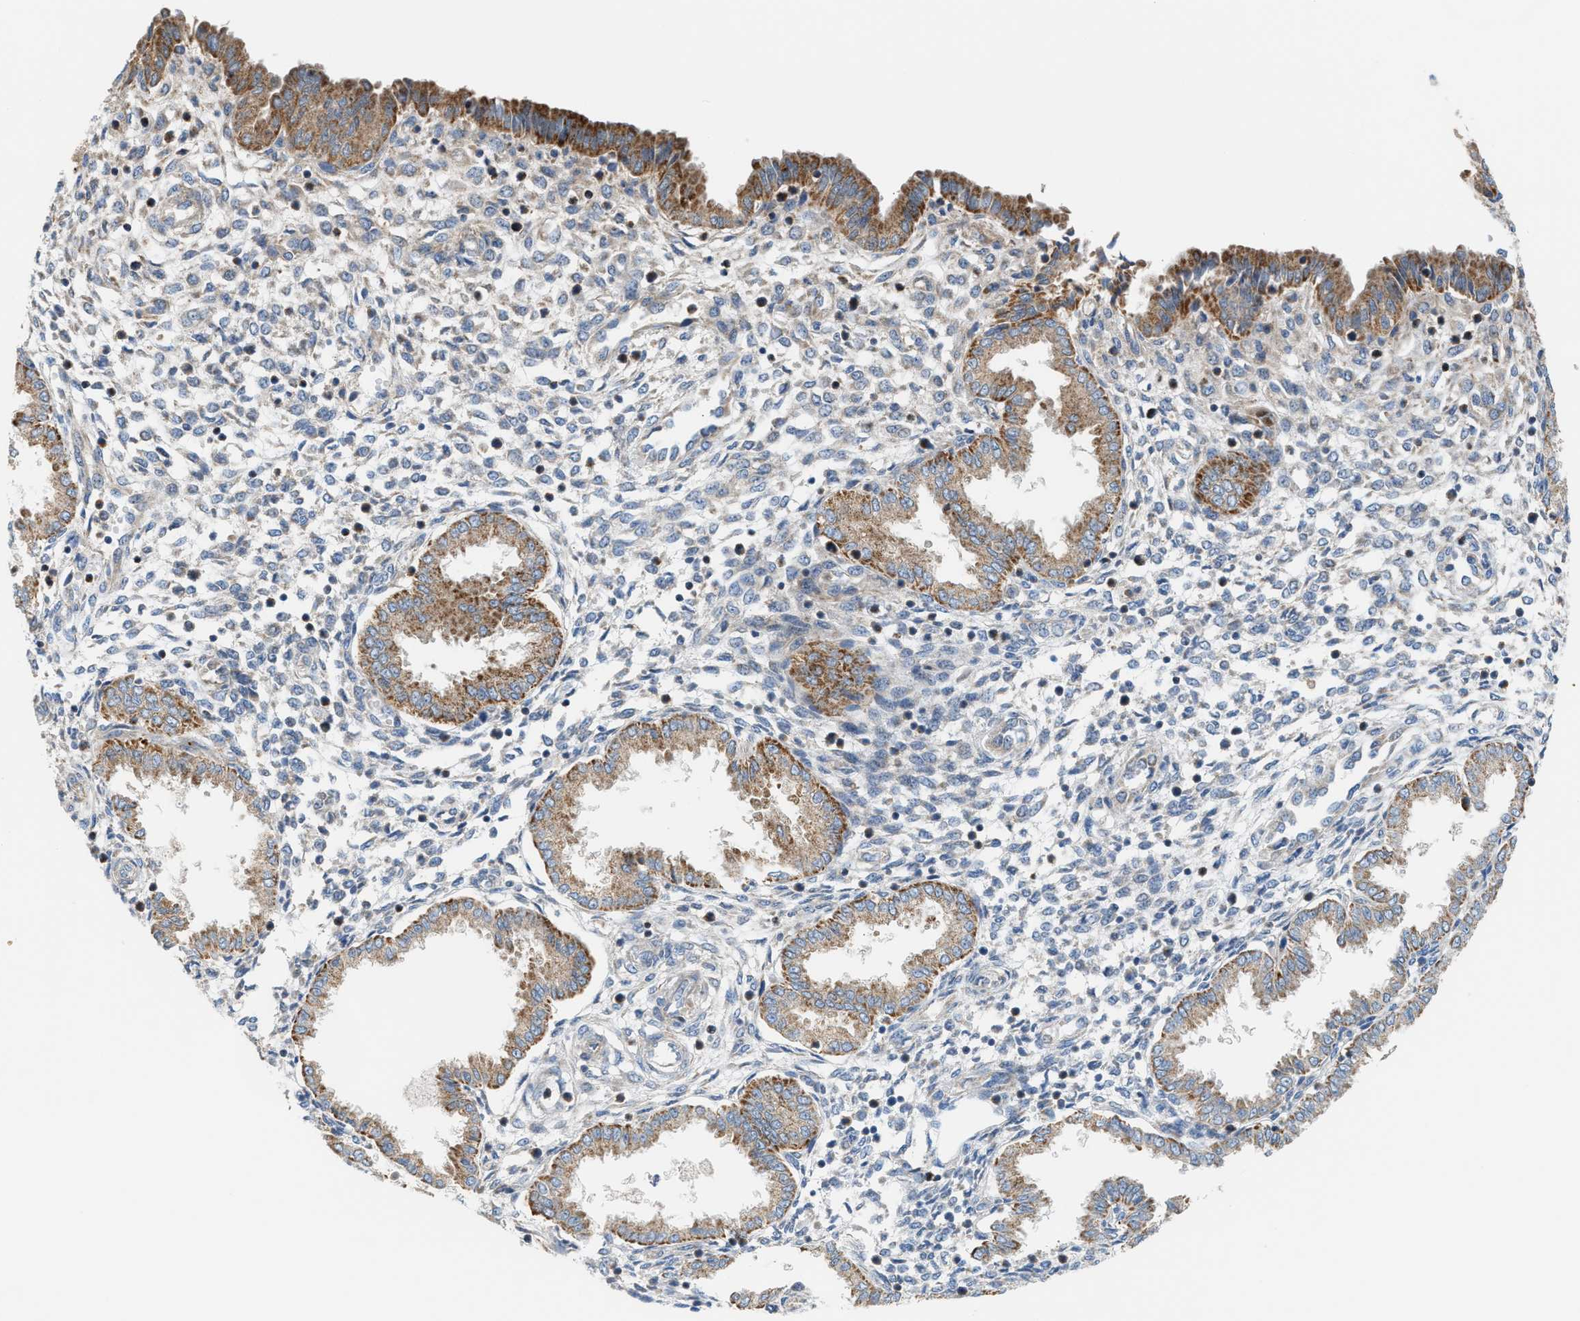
{"staining": {"intensity": "weak", "quantity": "25%-75%", "location": "cytoplasmic/membranous"}, "tissue": "endometrium", "cell_type": "Cells in endometrial stroma", "image_type": "normal", "snomed": [{"axis": "morphology", "description": "Normal tissue, NOS"}, {"axis": "topography", "description": "Endometrium"}], "caption": "Endometrium stained with immunohistochemistry (IHC) shows weak cytoplasmic/membranous staining in approximately 25%-75% of cells in endometrial stroma. The staining is performed using DAB brown chromogen to label protein expression. The nuclei are counter-stained blue using hematoxylin.", "gene": "PDCL", "patient": {"sex": "female", "age": 33}}